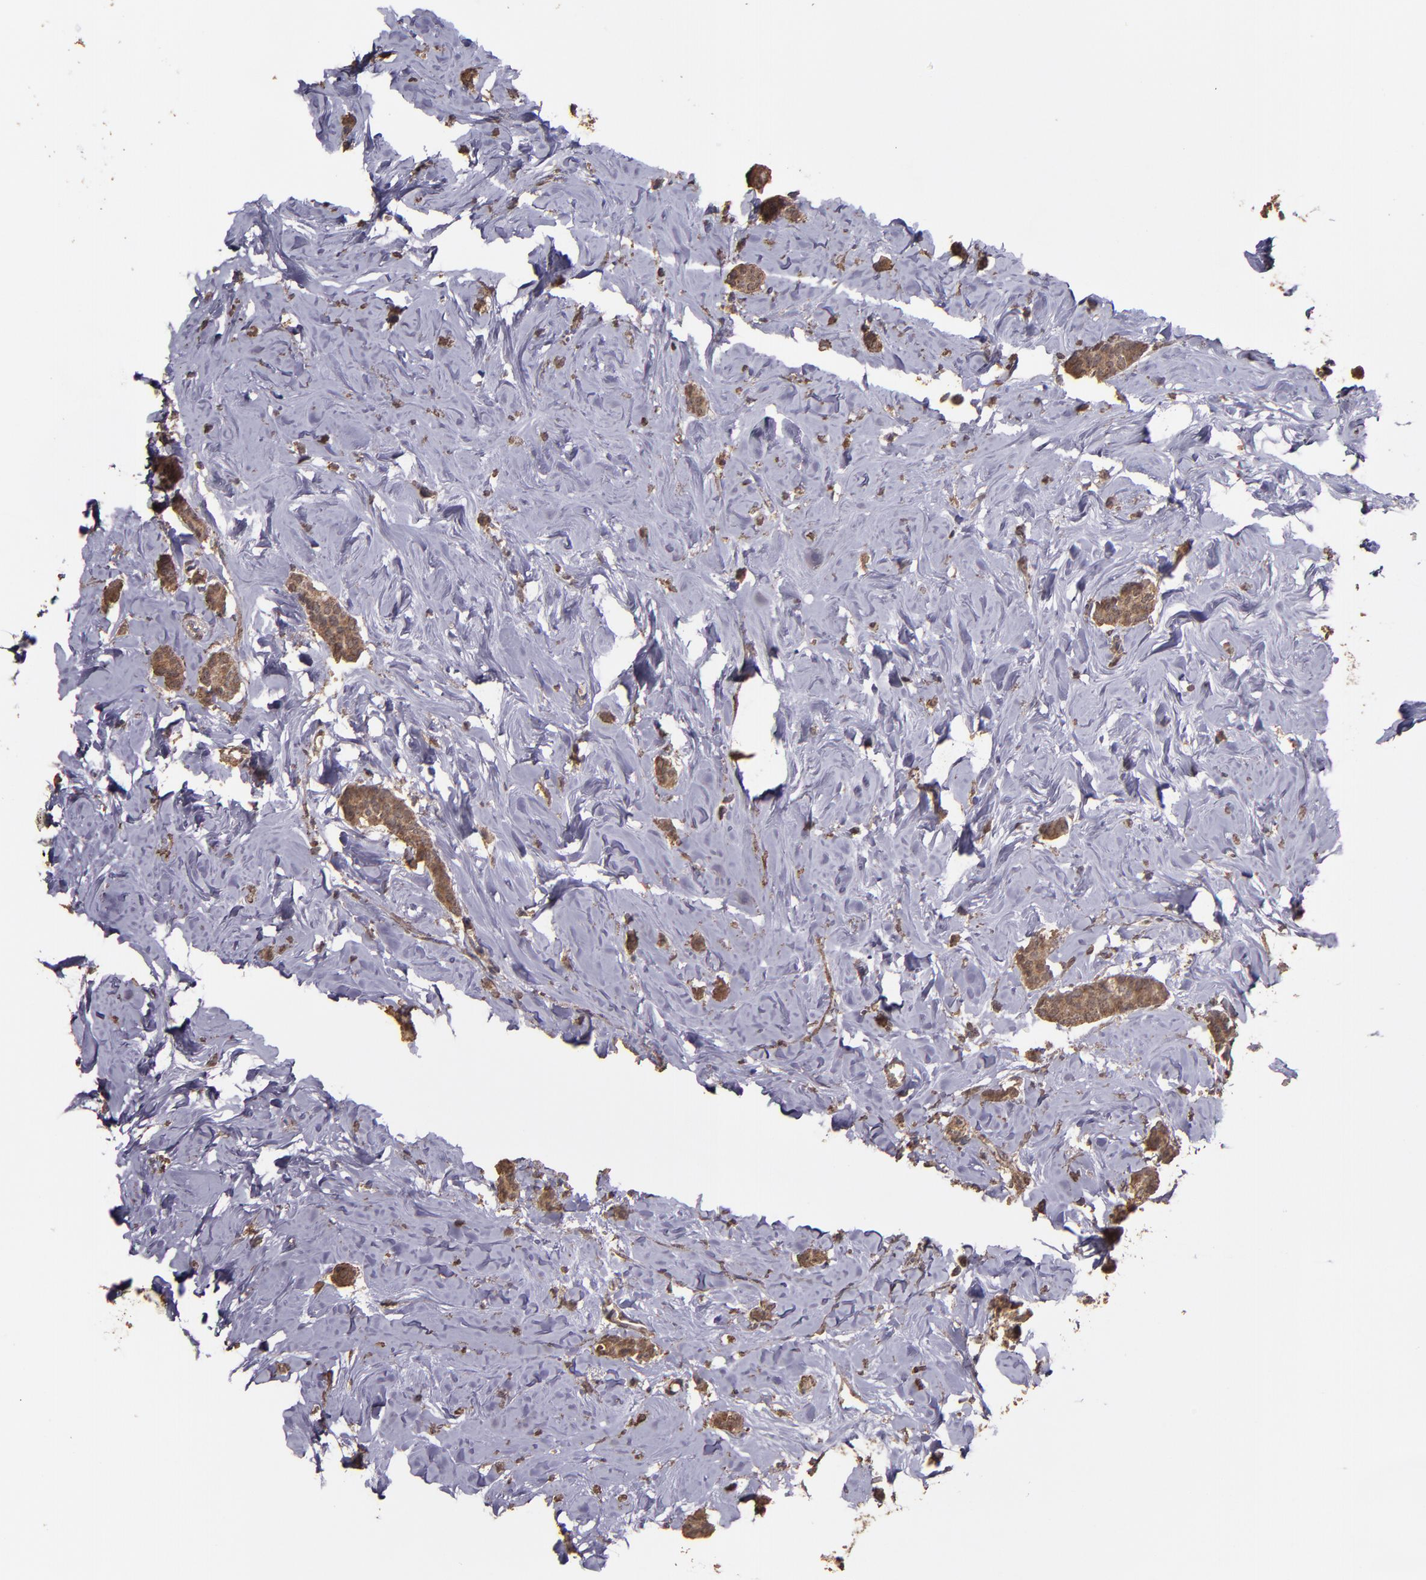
{"staining": {"intensity": "moderate", "quantity": ">75%", "location": "cytoplasmic/membranous"}, "tissue": "breast cancer", "cell_type": "Tumor cells", "image_type": "cancer", "snomed": [{"axis": "morphology", "description": "Duct carcinoma"}, {"axis": "topography", "description": "Breast"}], "caption": "Breast cancer was stained to show a protein in brown. There is medium levels of moderate cytoplasmic/membranous positivity in approximately >75% of tumor cells.", "gene": "HECTD1", "patient": {"sex": "female", "age": 84}}